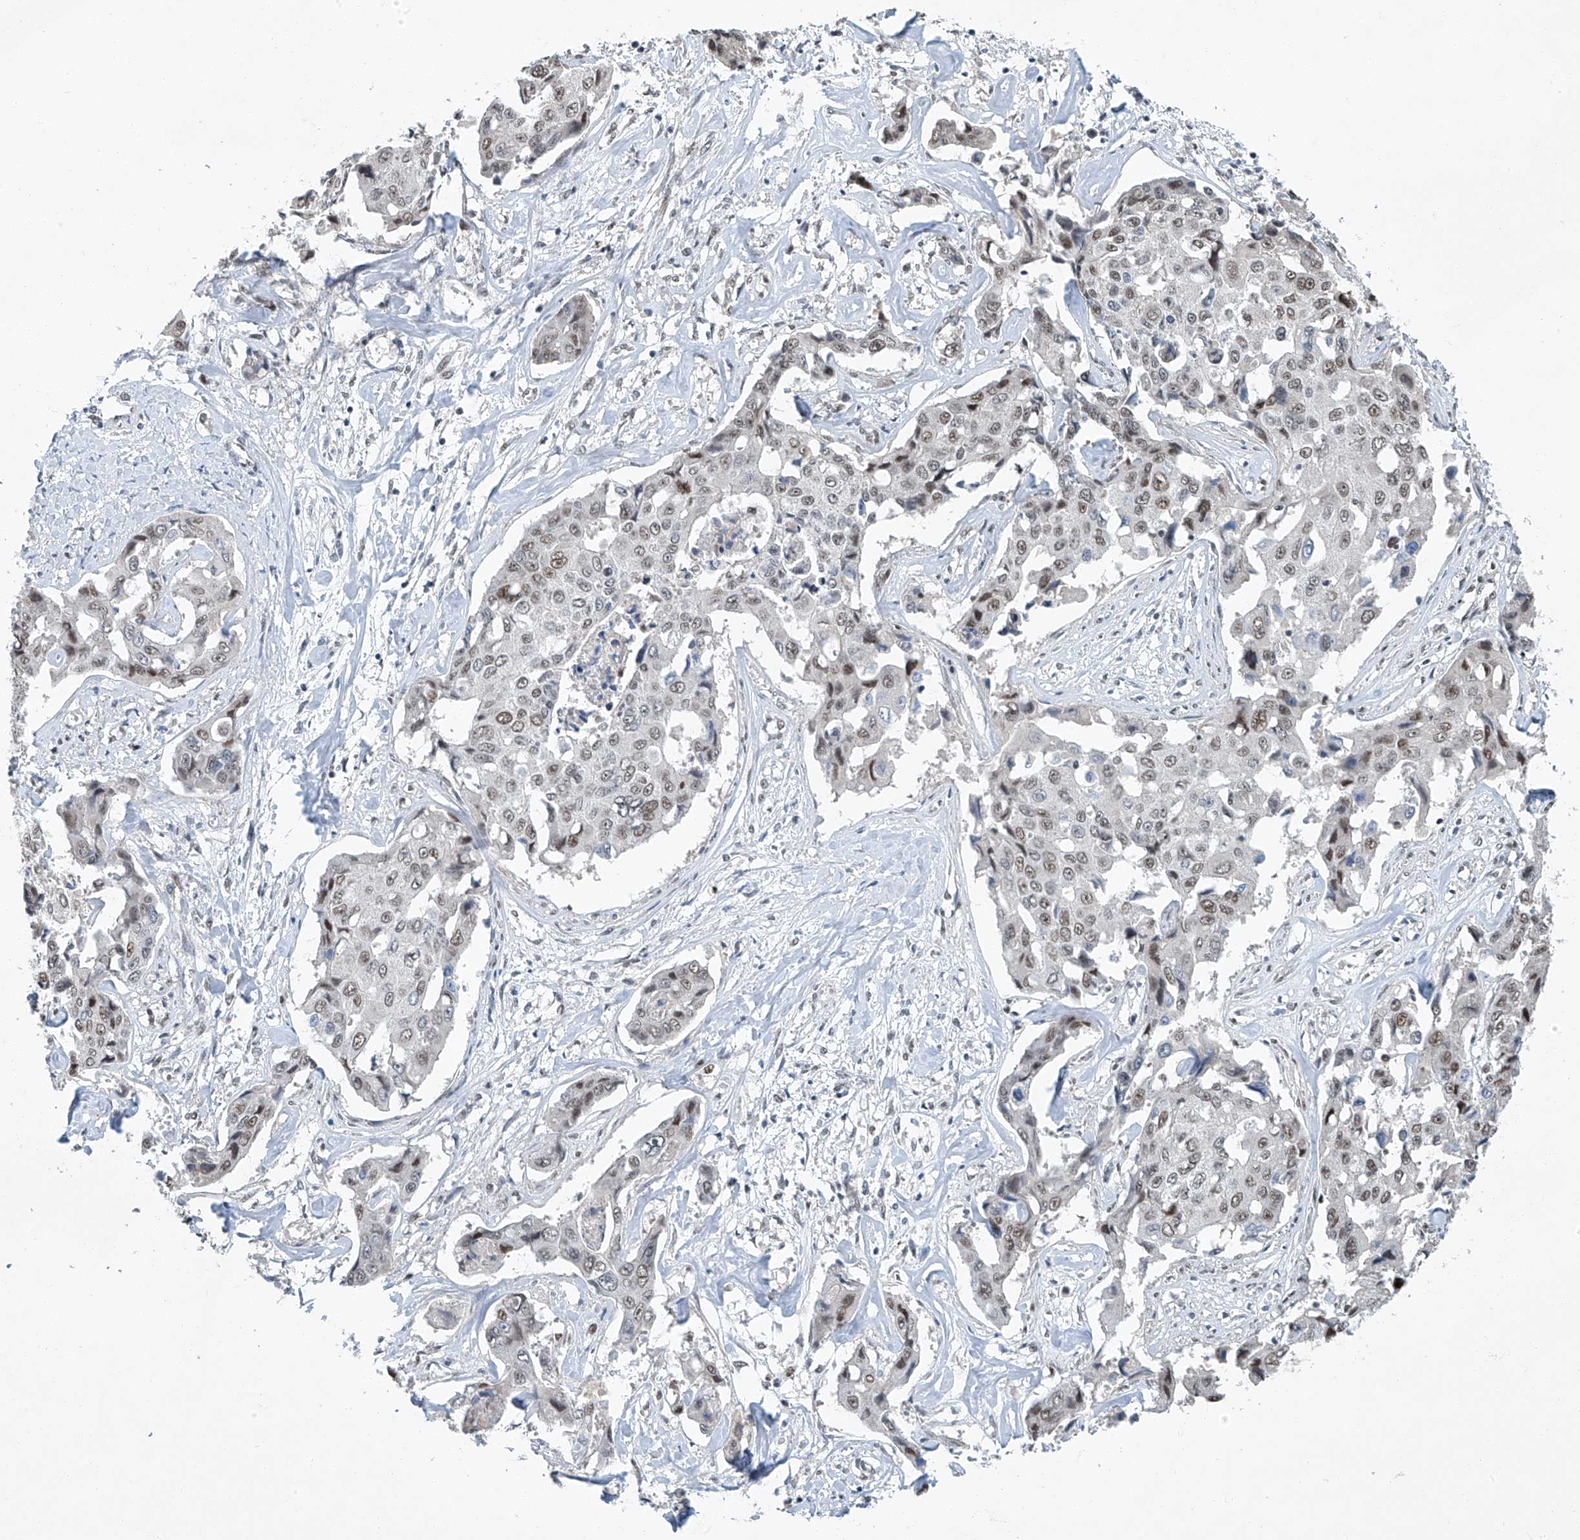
{"staining": {"intensity": "moderate", "quantity": ">75%", "location": "nuclear"}, "tissue": "liver cancer", "cell_type": "Tumor cells", "image_type": "cancer", "snomed": [{"axis": "morphology", "description": "Cholangiocarcinoma"}, {"axis": "topography", "description": "Liver"}], "caption": "Human liver cancer (cholangiocarcinoma) stained with a brown dye shows moderate nuclear positive expression in approximately >75% of tumor cells.", "gene": "TAF8", "patient": {"sex": "male", "age": 59}}